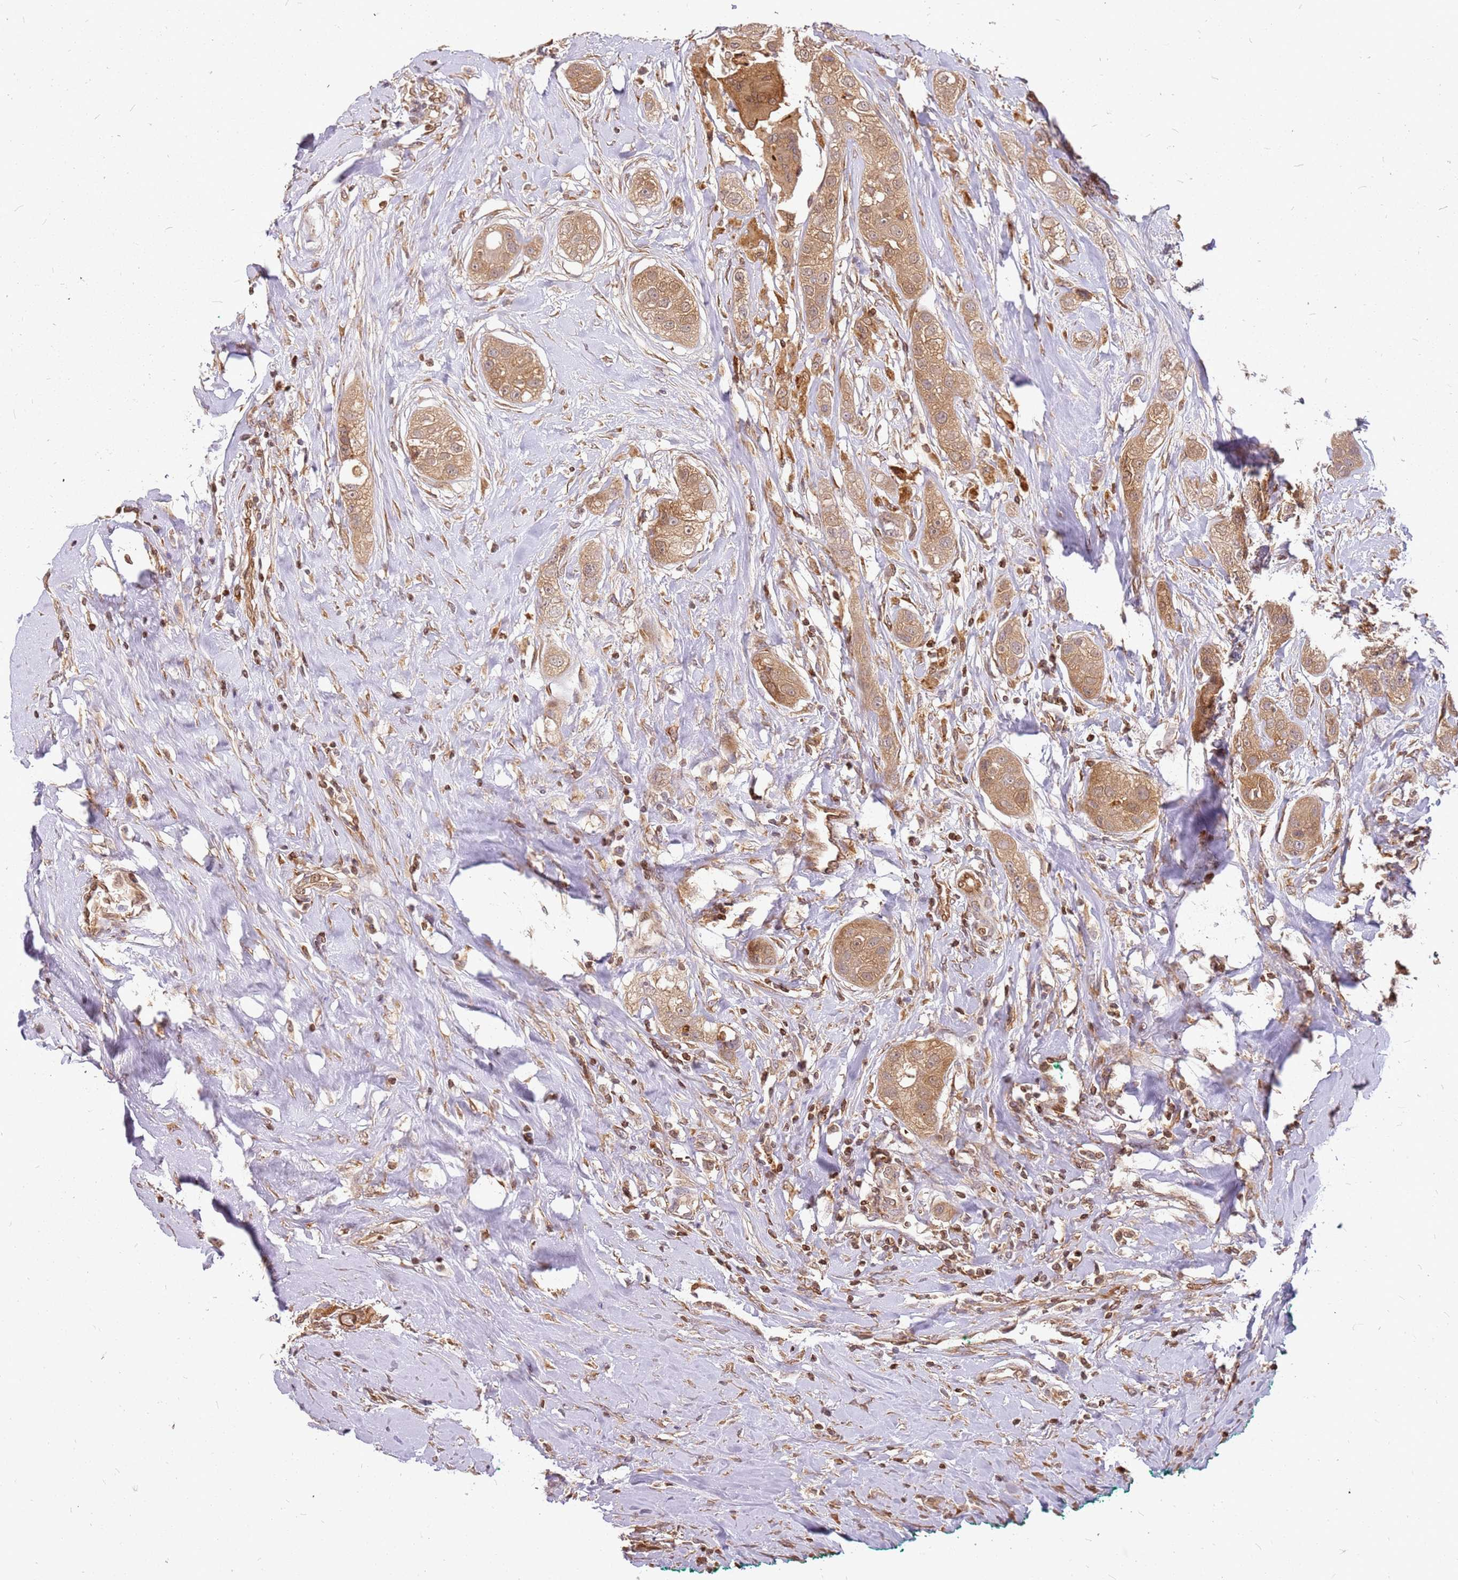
{"staining": {"intensity": "moderate", "quantity": ">75%", "location": "cytoplasmic/membranous,nuclear"}, "tissue": "head and neck cancer", "cell_type": "Tumor cells", "image_type": "cancer", "snomed": [{"axis": "morphology", "description": "Normal tissue, NOS"}, {"axis": "morphology", "description": "Squamous cell carcinoma, NOS"}, {"axis": "topography", "description": "Skeletal muscle"}, {"axis": "topography", "description": "Head-Neck"}], "caption": "Immunohistochemistry (IHC) of head and neck cancer reveals medium levels of moderate cytoplasmic/membranous and nuclear positivity in approximately >75% of tumor cells. The staining was performed using DAB, with brown indicating positive protein expression. Nuclei are stained blue with hematoxylin.", "gene": "NUDT14", "patient": {"sex": "male", "age": 51}}